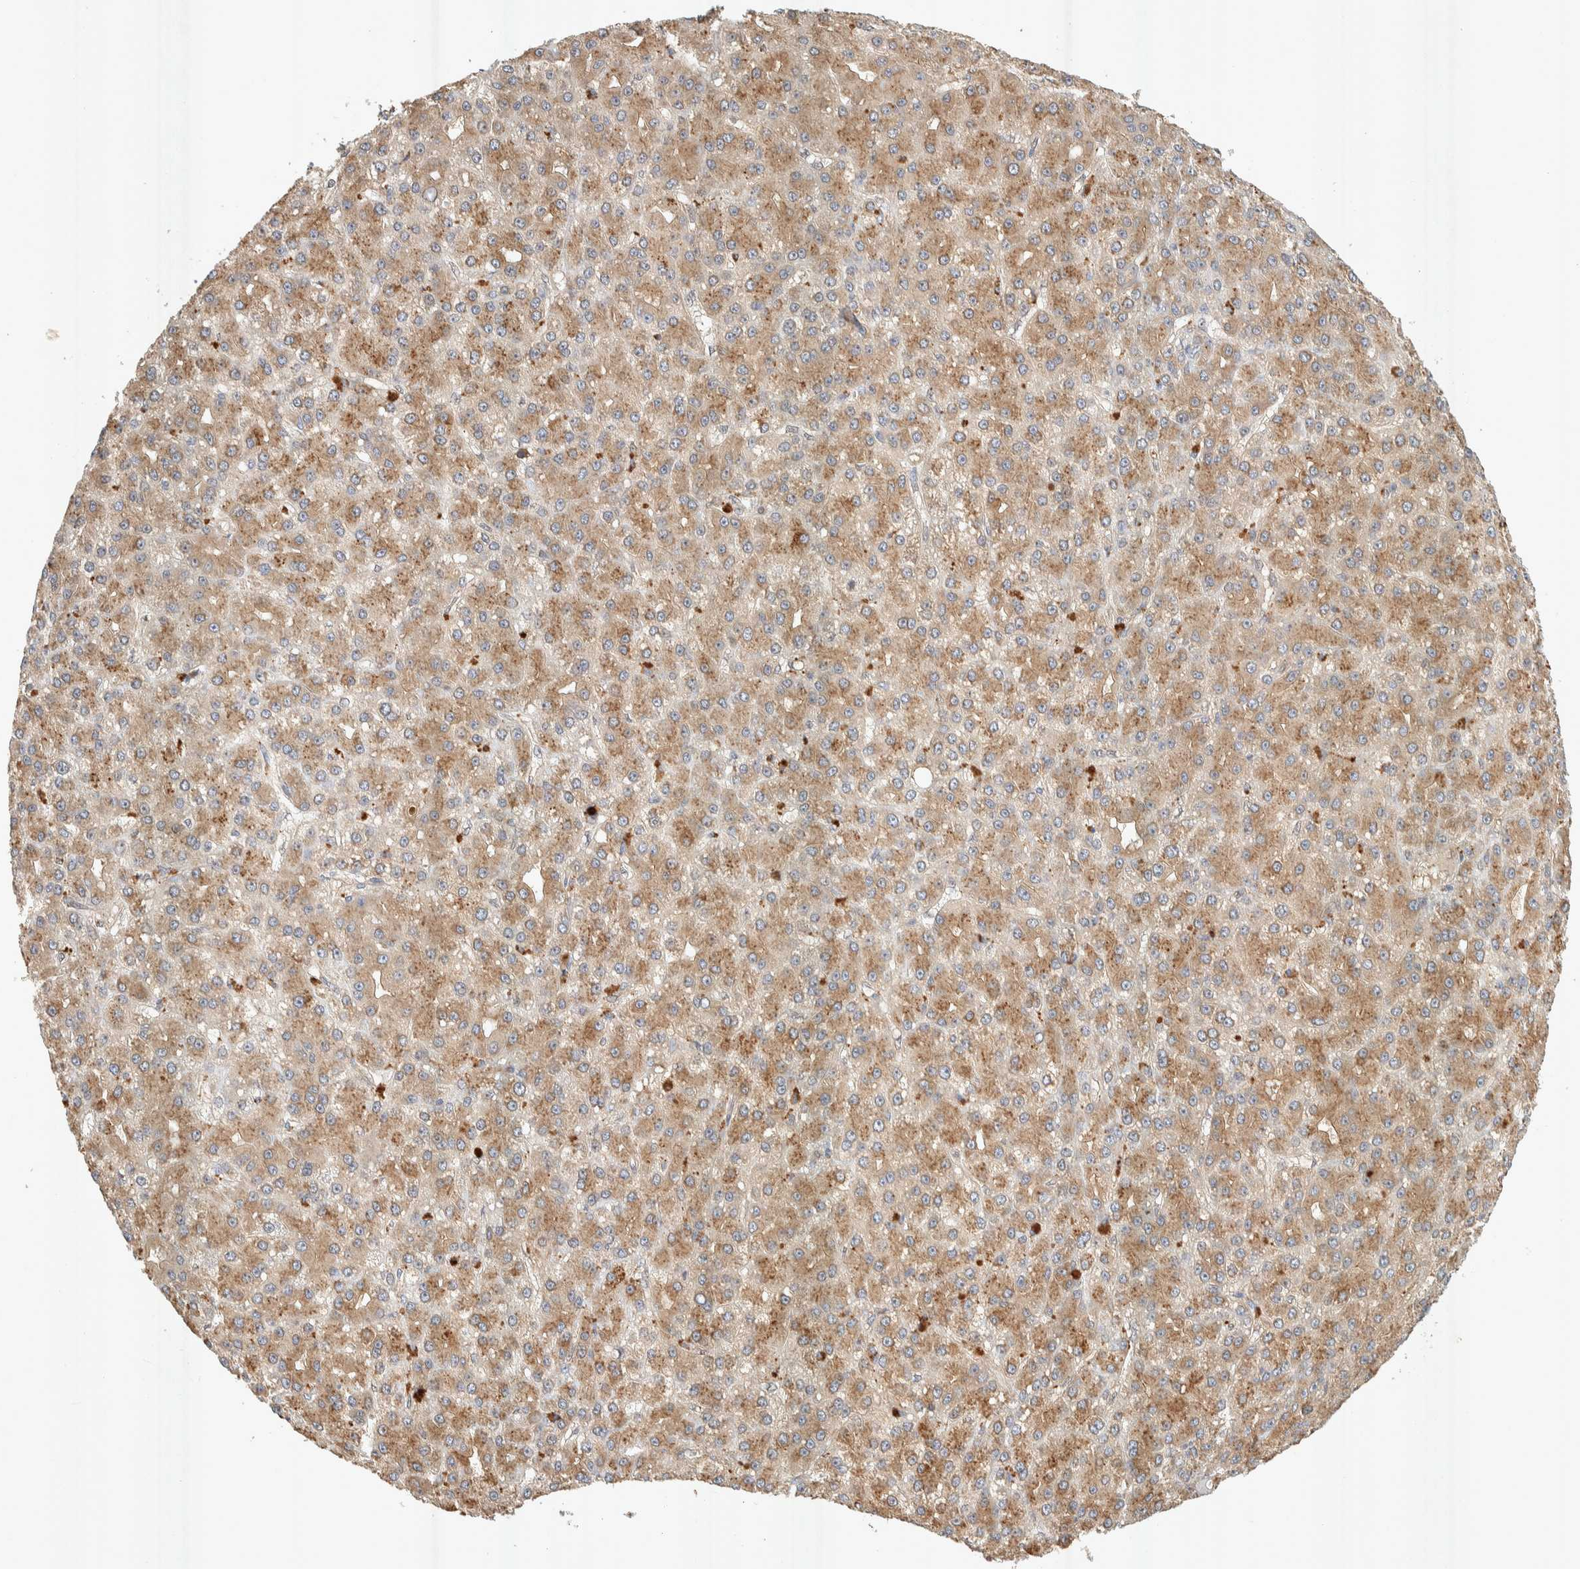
{"staining": {"intensity": "moderate", "quantity": ">75%", "location": "cytoplasmic/membranous"}, "tissue": "liver cancer", "cell_type": "Tumor cells", "image_type": "cancer", "snomed": [{"axis": "morphology", "description": "Carcinoma, Hepatocellular, NOS"}, {"axis": "topography", "description": "Liver"}], "caption": "A micrograph showing moderate cytoplasmic/membranous positivity in approximately >75% of tumor cells in liver cancer, as visualized by brown immunohistochemical staining.", "gene": "PXK", "patient": {"sex": "male", "age": 67}}